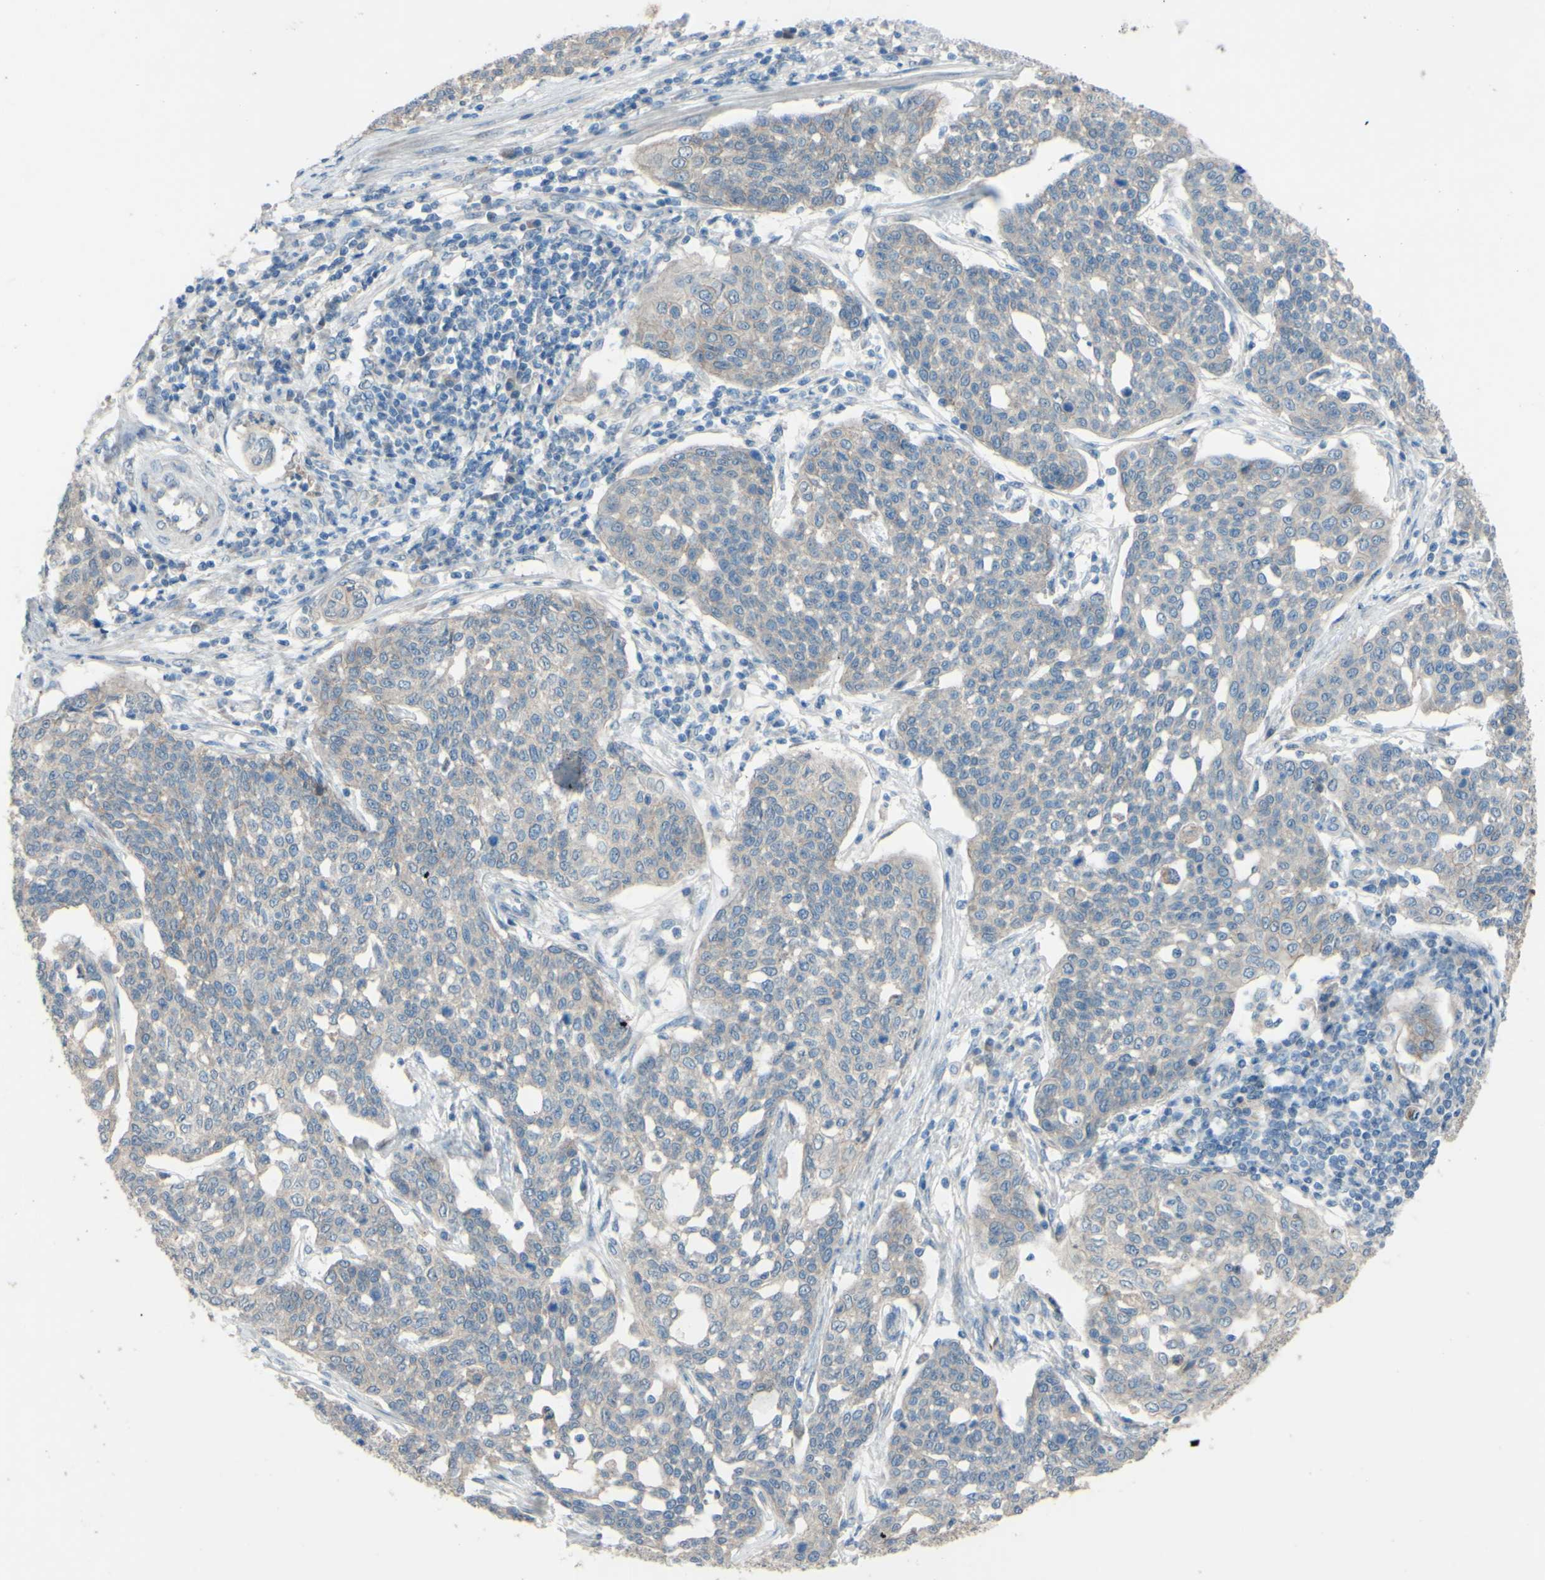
{"staining": {"intensity": "weak", "quantity": "<25%", "location": "cytoplasmic/membranous"}, "tissue": "cervical cancer", "cell_type": "Tumor cells", "image_type": "cancer", "snomed": [{"axis": "morphology", "description": "Squamous cell carcinoma, NOS"}, {"axis": "topography", "description": "Cervix"}], "caption": "The immunohistochemistry photomicrograph has no significant positivity in tumor cells of cervical cancer tissue.", "gene": "CDCP1", "patient": {"sex": "female", "age": 34}}